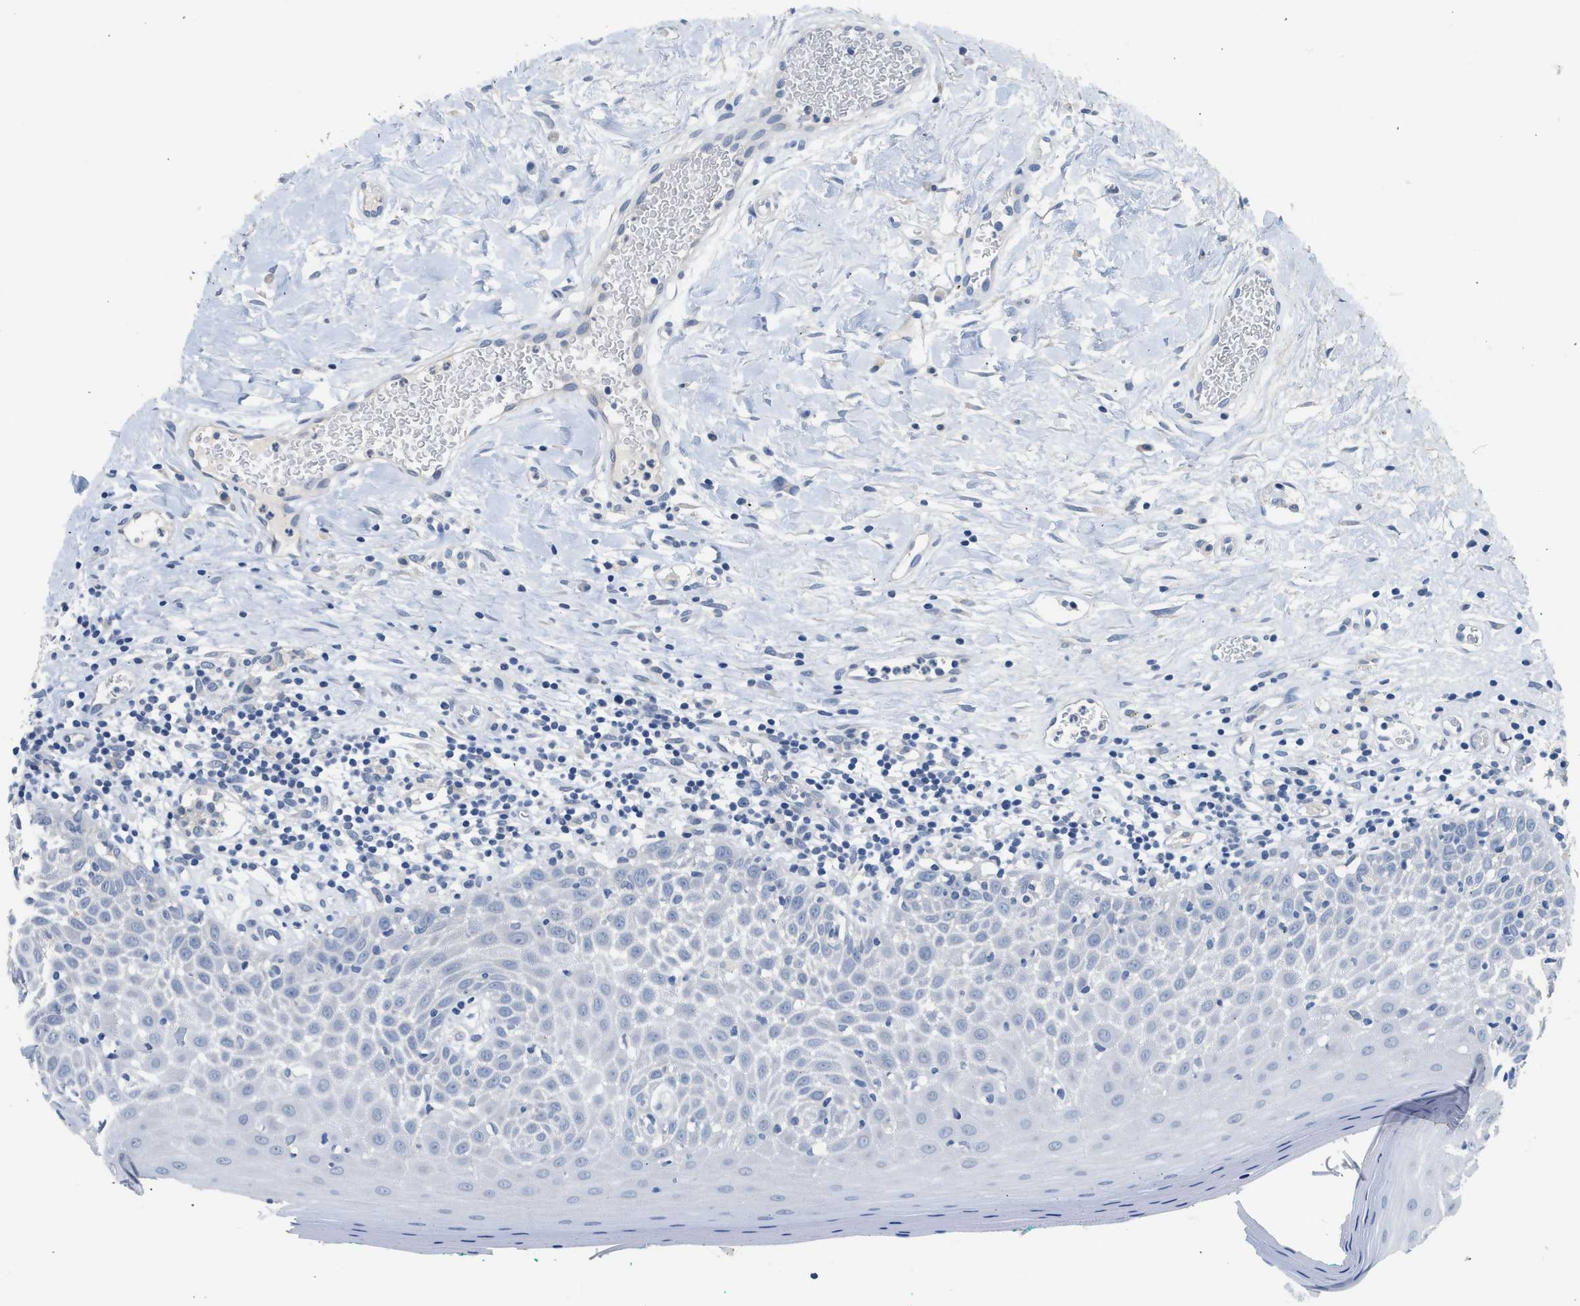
{"staining": {"intensity": "negative", "quantity": "none", "location": "none"}, "tissue": "oral mucosa", "cell_type": "Squamous epithelial cells", "image_type": "normal", "snomed": [{"axis": "morphology", "description": "Normal tissue, NOS"}, {"axis": "topography", "description": "Skeletal muscle"}, {"axis": "topography", "description": "Oral tissue"}], "caption": "Histopathology image shows no protein positivity in squamous epithelial cells of unremarkable oral mucosa.", "gene": "CSF3R", "patient": {"sex": "male", "age": 58}}